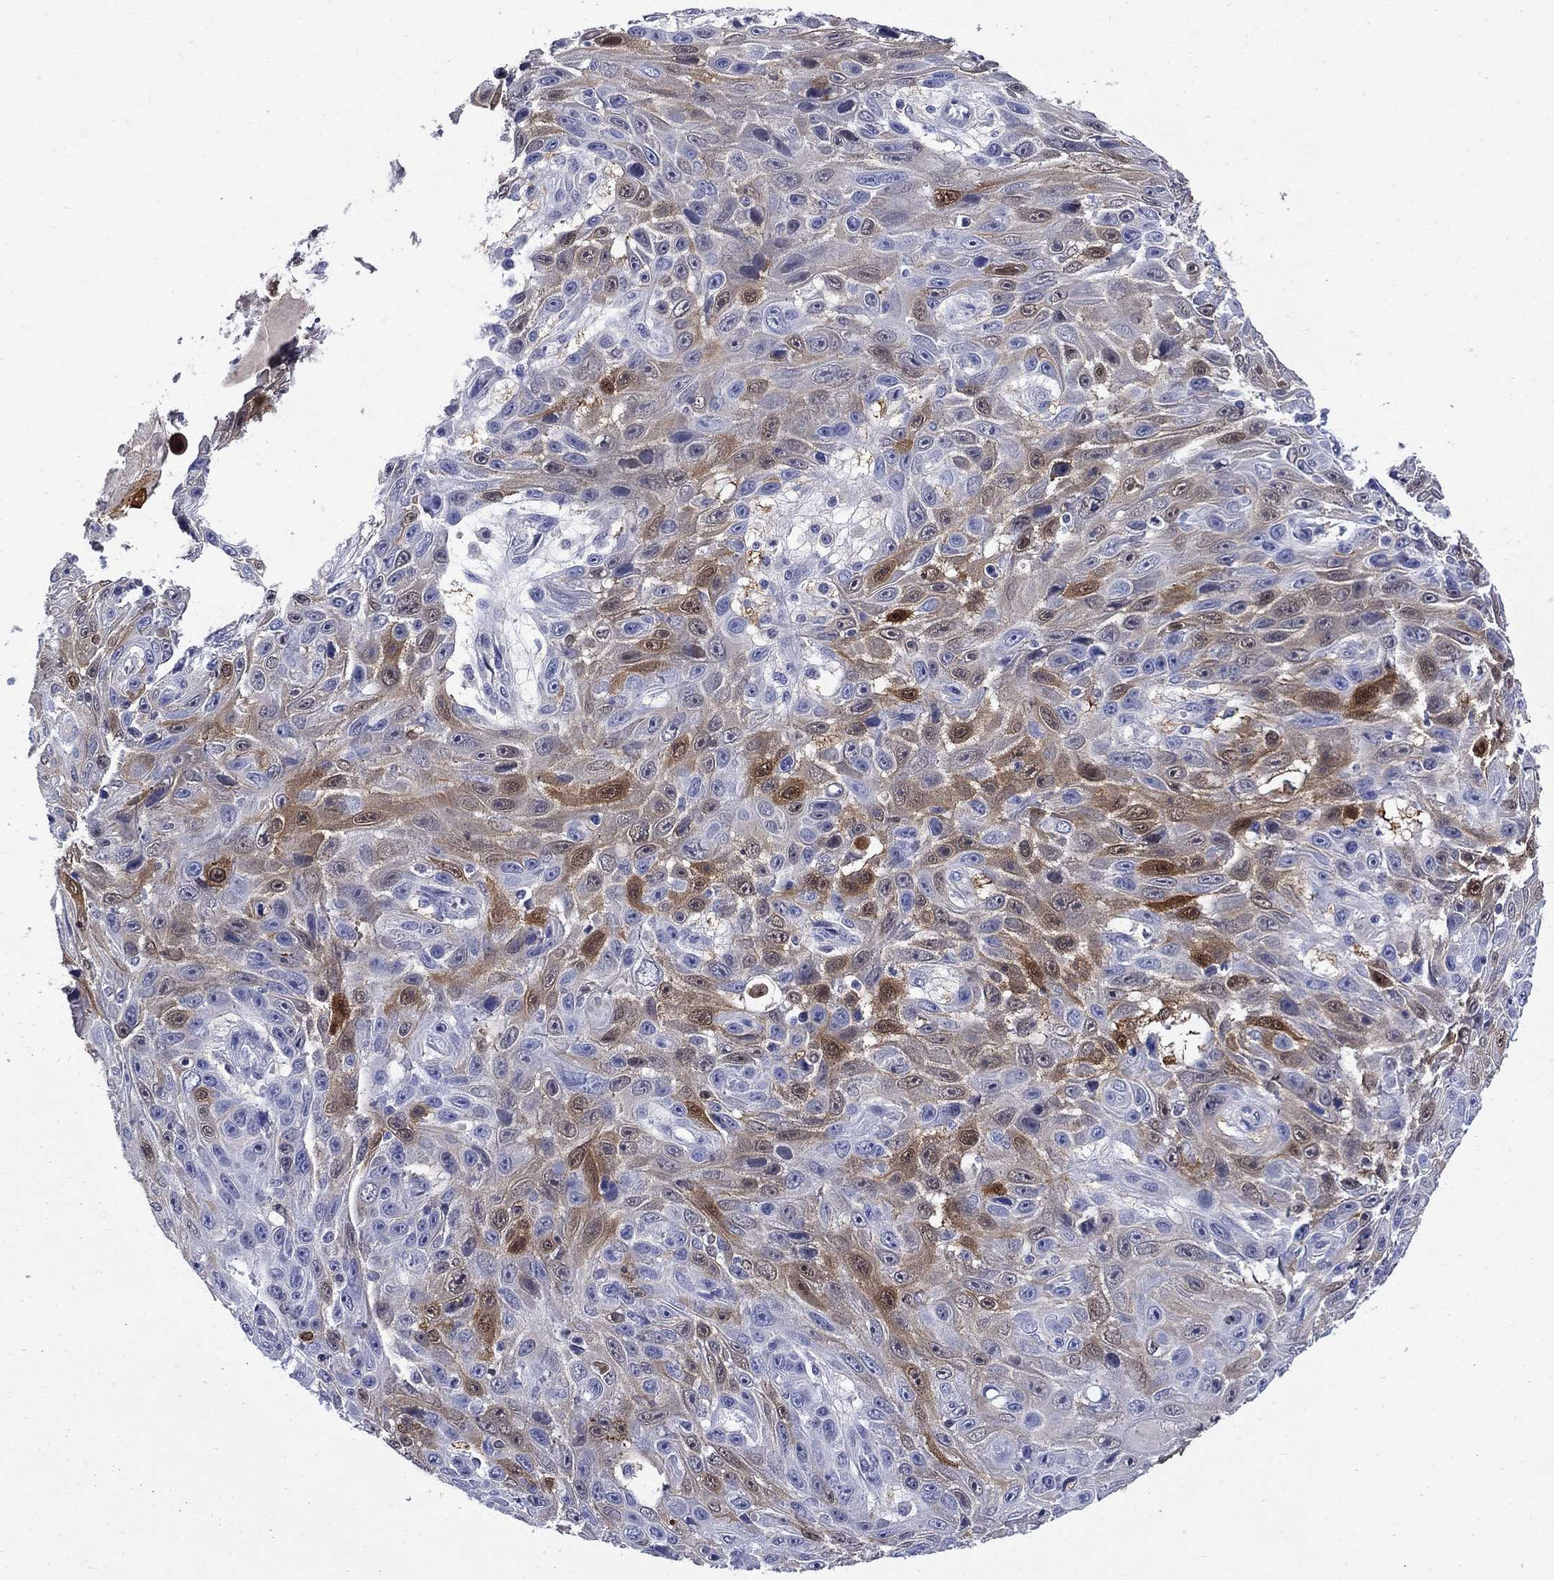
{"staining": {"intensity": "moderate", "quantity": "<25%", "location": "cytoplasmic/membranous,nuclear"}, "tissue": "skin cancer", "cell_type": "Tumor cells", "image_type": "cancer", "snomed": [{"axis": "morphology", "description": "Squamous cell carcinoma, NOS"}, {"axis": "topography", "description": "Skin"}], "caption": "A brown stain highlights moderate cytoplasmic/membranous and nuclear staining of a protein in squamous cell carcinoma (skin) tumor cells.", "gene": "SERPINB2", "patient": {"sex": "male", "age": 82}}